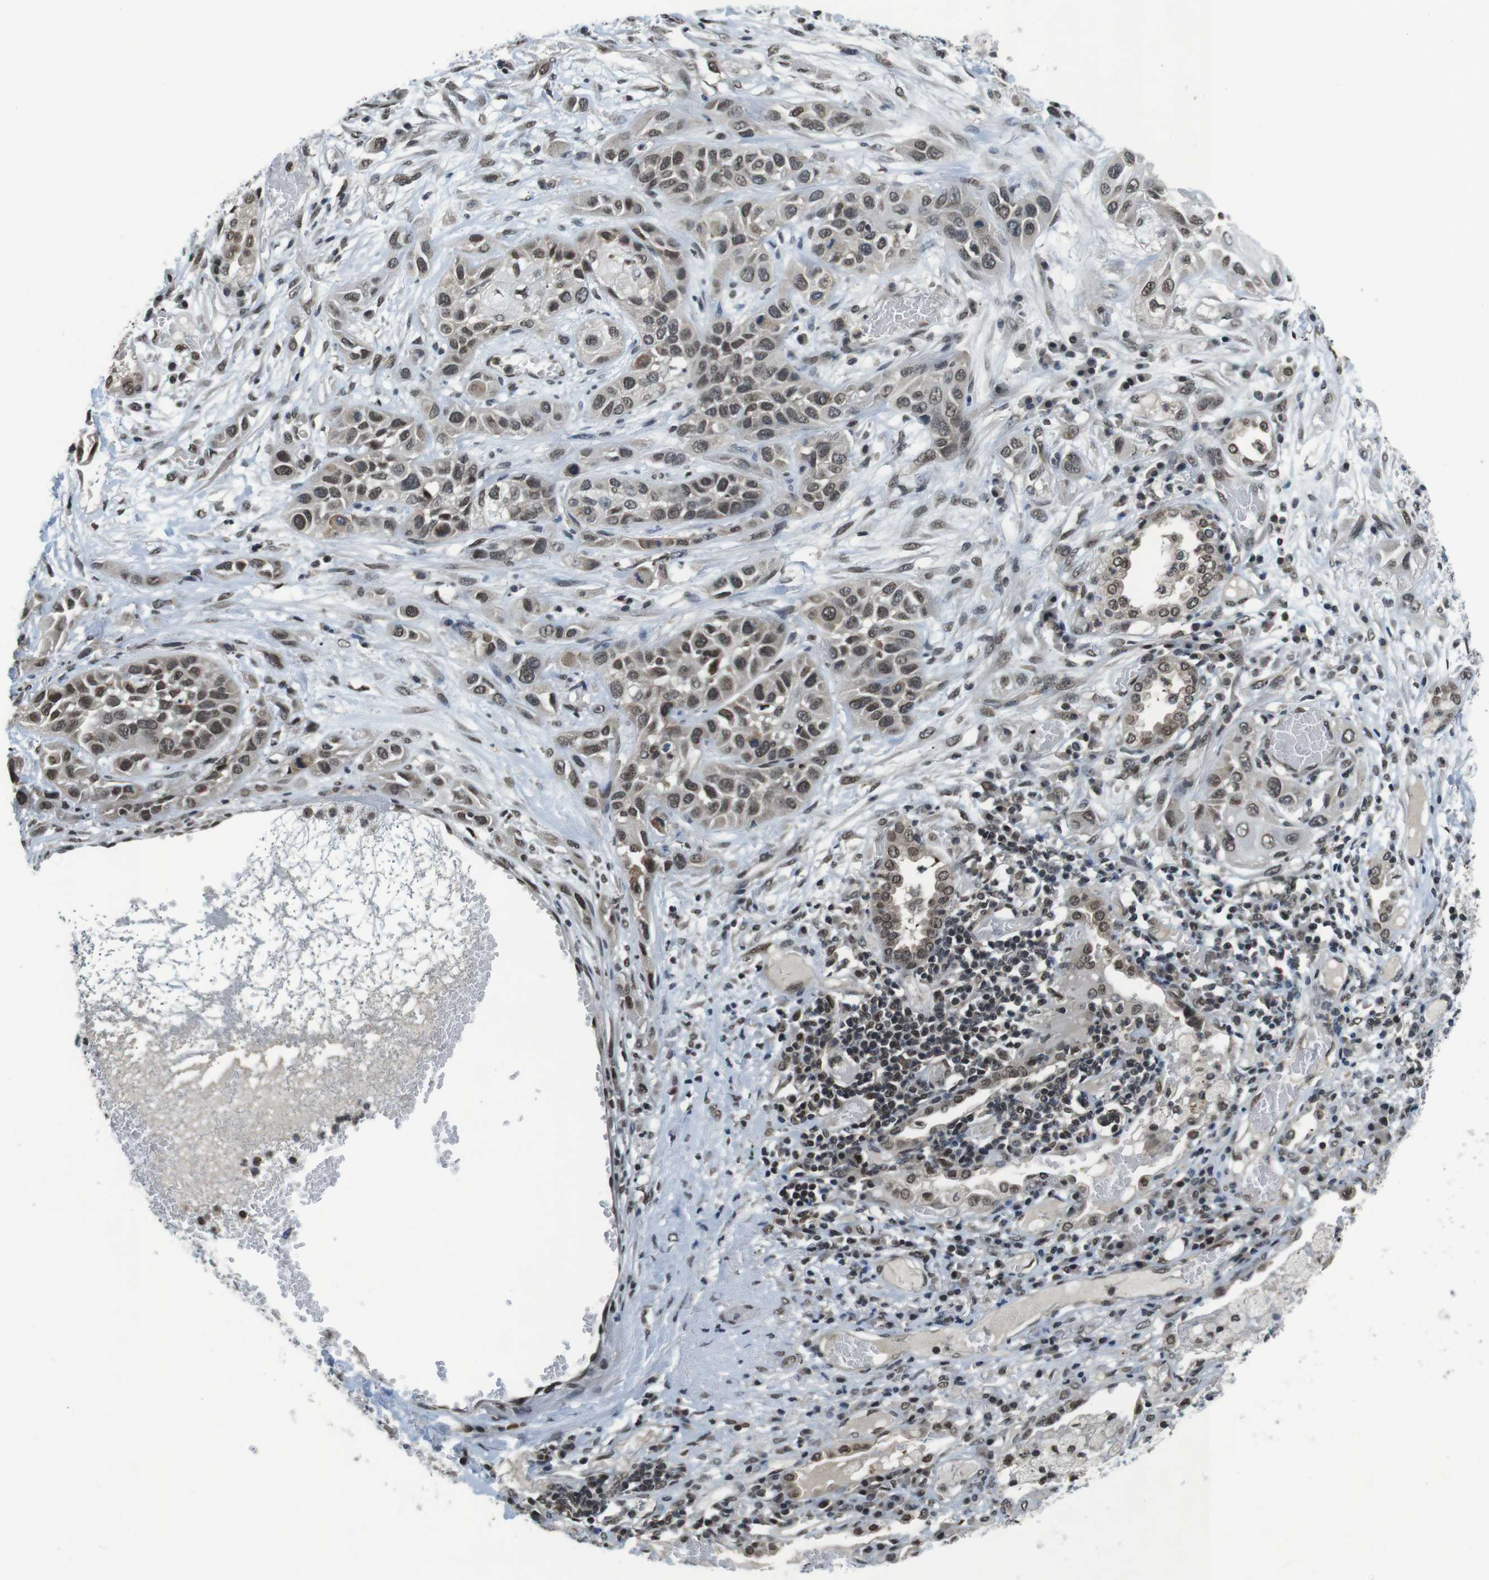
{"staining": {"intensity": "weak", "quantity": ">75%", "location": "nuclear"}, "tissue": "lung cancer", "cell_type": "Tumor cells", "image_type": "cancer", "snomed": [{"axis": "morphology", "description": "Squamous cell carcinoma, NOS"}, {"axis": "topography", "description": "Lung"}], "caption": "High-magnification brightfield microscopy of lung squamous cell carcinoma stained with DAB (3,3'-diaminobenzidine) (brown) and counterstained with hematoxylin (blue). tumor cells exhibit weak nuclear positivity is seen in about>75% of cells. (Stains: DAB (3,3'-diaminobenzidine) in brown, nuclei in blue, Microscopy: brightfield microscopy at high magnification).", "gene": "NEK4", "patient": {"sex": "male", "age": 71}}